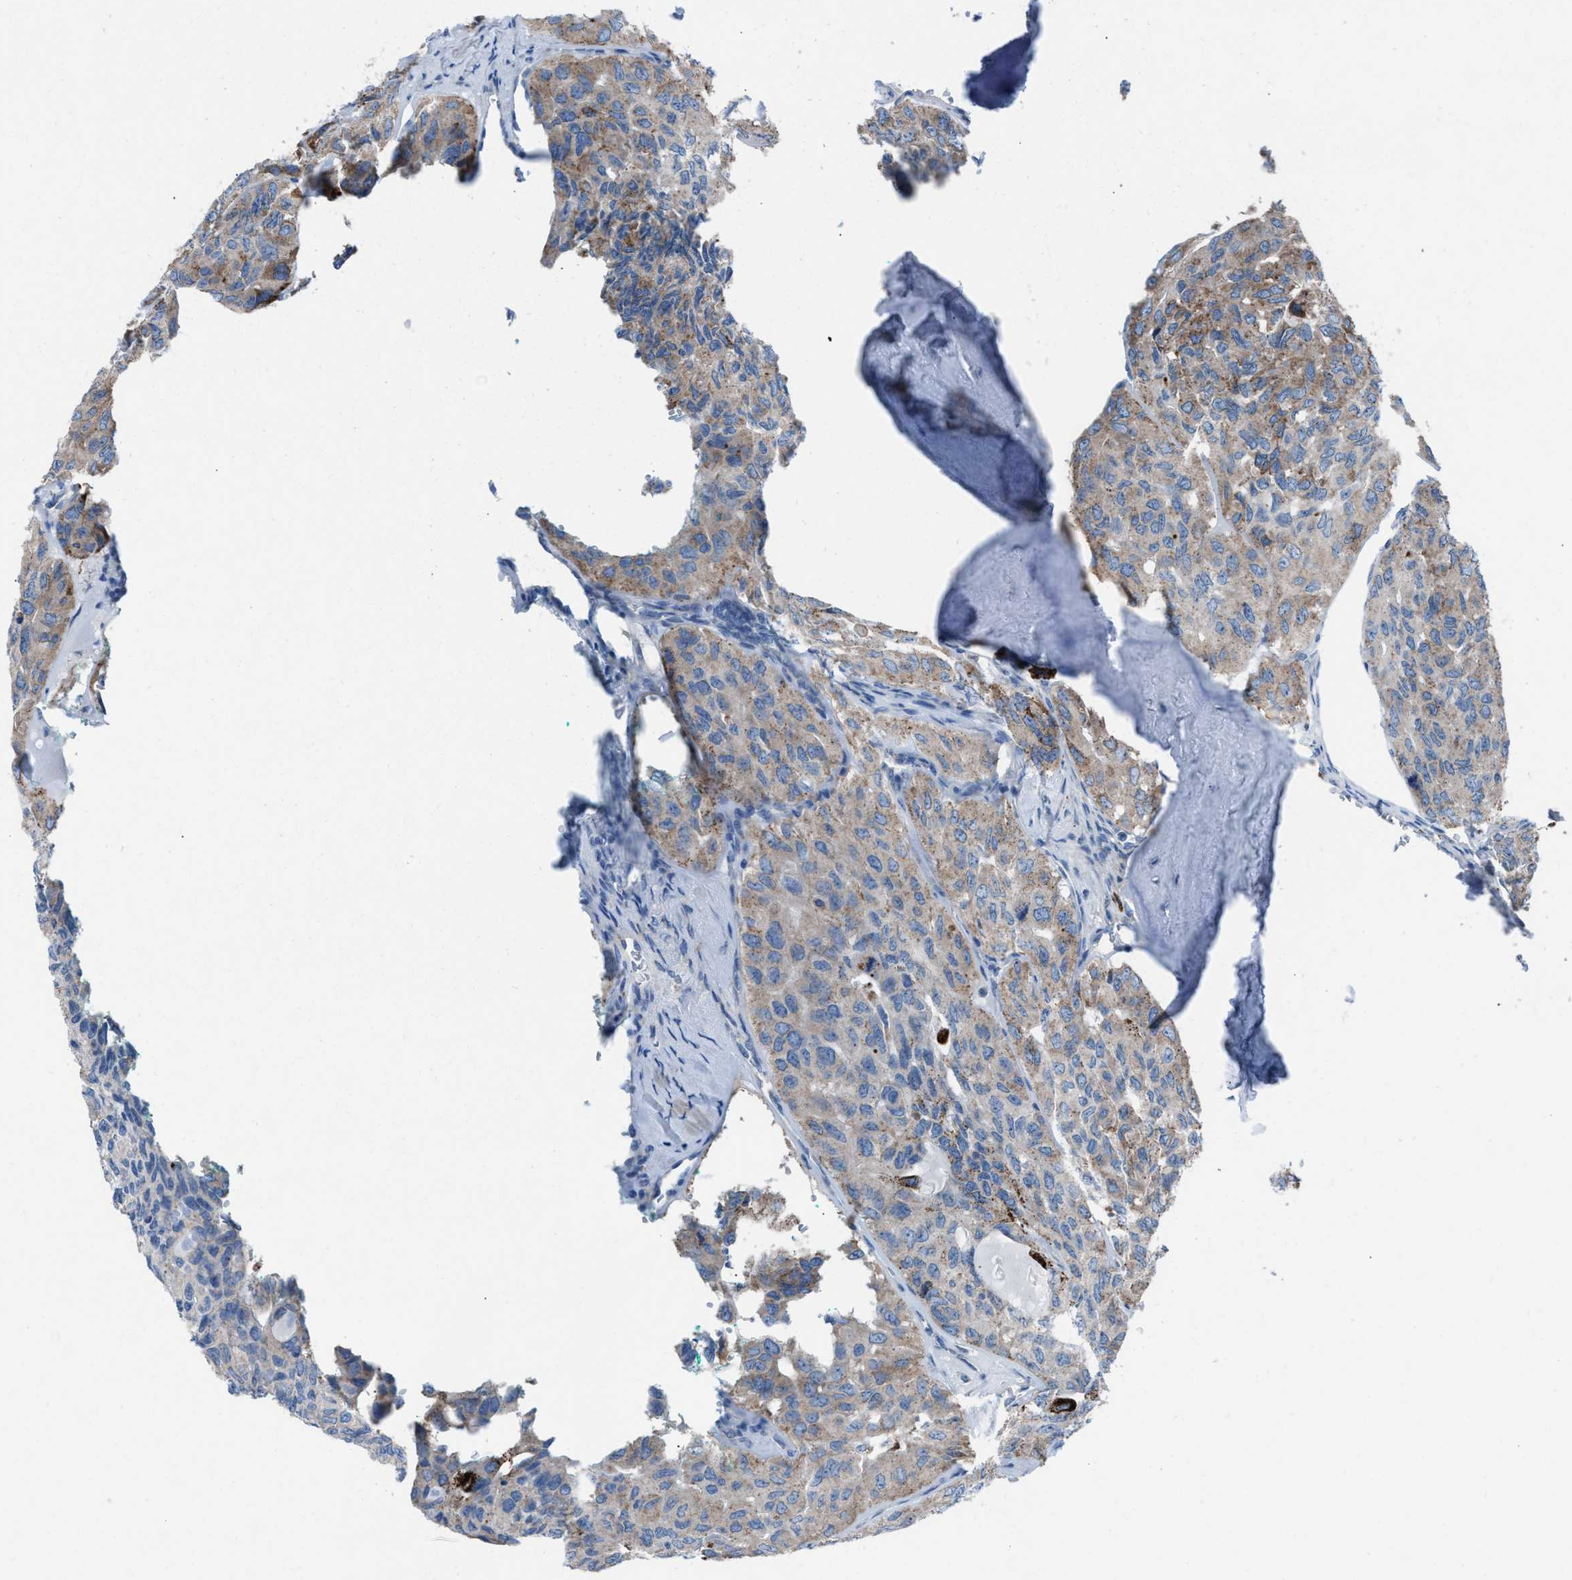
{"staining": {"intensity": "weak", "quantity": ">75%", "location": "cytoplasmic/membranous"}, "tissue": "head and neck cancer", "cell_type": "Tumor cells", "image_type": "cancer", "snomed": [{"axis": "morphology", "description": "Adenocarcinoma, NOS"}, {"axis": "topography", "description": "Salivary gland, NOS"}, {"axis": "topography", "description": "Head-Neck"}], "caption": "IHC micrograph of neoplastic tissue: human head and neck cancer stained using immunohistochemistry (IHC) exhibits low levels of weak protein expression localized specifically in the cytoplasmic/membranous of tumor cells, appearing as a cytoplasmic/membranous brown color.", "gene": "CD1B", "patient": {"sex": "female", "age": 76}}